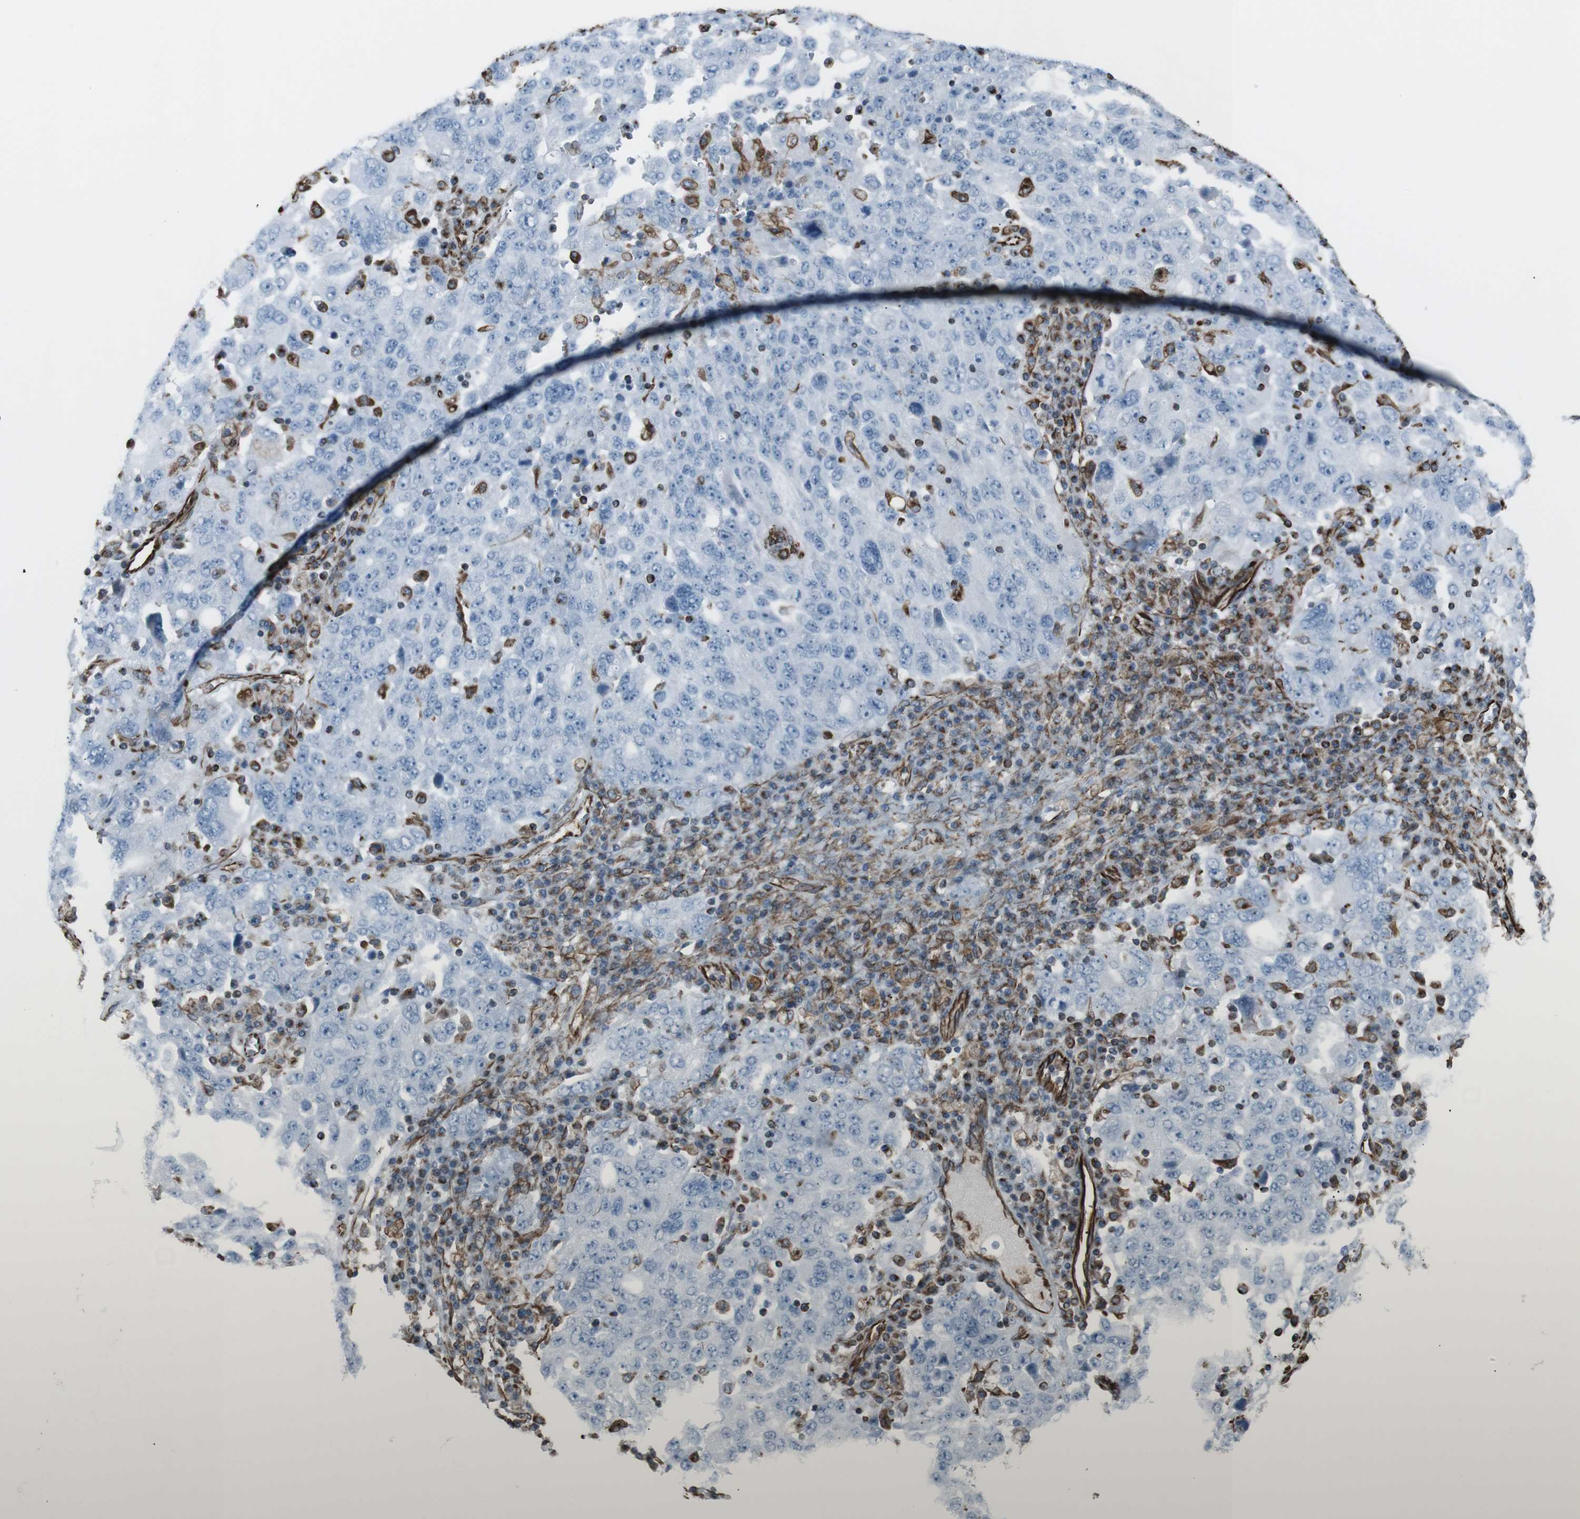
{"staining": {"intensity": "negative", "quantity": "none", "location": "none"}, "tissue": "ovarian cancer", "cell_type": "Tumor cells", "image_type": "cancer", "snomed": [{"axis": "morphology", "description": "Carcinoma, endometroid"}, {"axis": "topography", "description": "Ovary"}], "caption": "High power microscopy micrograph of an immunohistochemistry micrograph of ovarian endometroid carcinoma, revealing no significant positivity in tumor cells.", "gene": "ZDHHC6", "patient": {"sex": "female", "age": 62}}